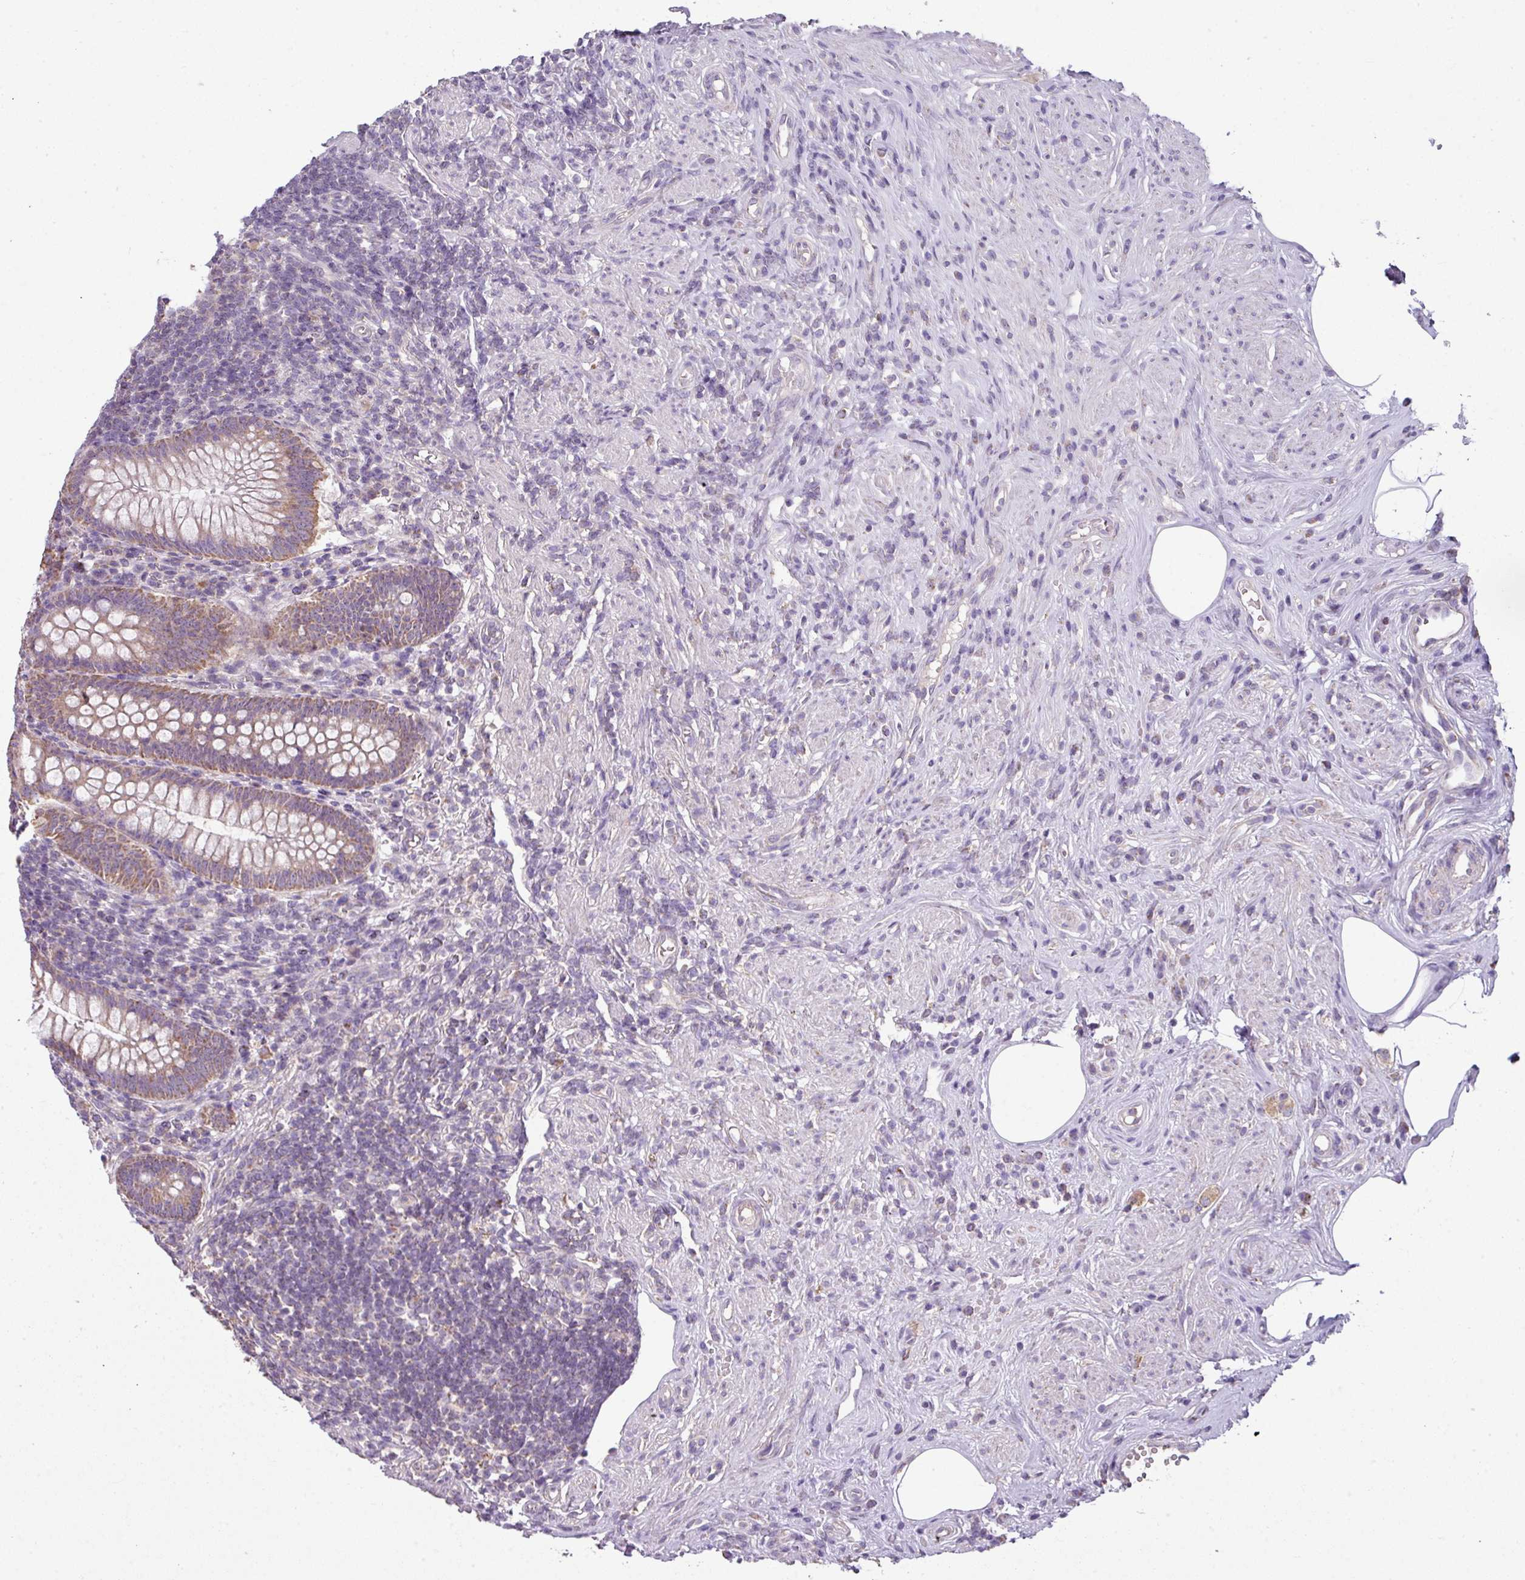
{"staining": {"intensity": "moderate", "quantity": ">75%", "location": "cytoplasmic/membranous"}, "tissue": "appendix", "cell_type": "Glandular cells", "image_type": "normal", "snomed": [{"axis": "morphology", "description": "Normal tissue, NOS"}, {"axis": "topography", "description": "Appendix"}], "caption": "Immunohistochemistry micrograph of unremarkable human appendix stained for a protein (brown), which displays medium levels of moderate cytoplasmic/membranous positivity in about >75% of glandular cells.", "gene": "PALS2", "patient": {"sex": "female", "age": 56}}